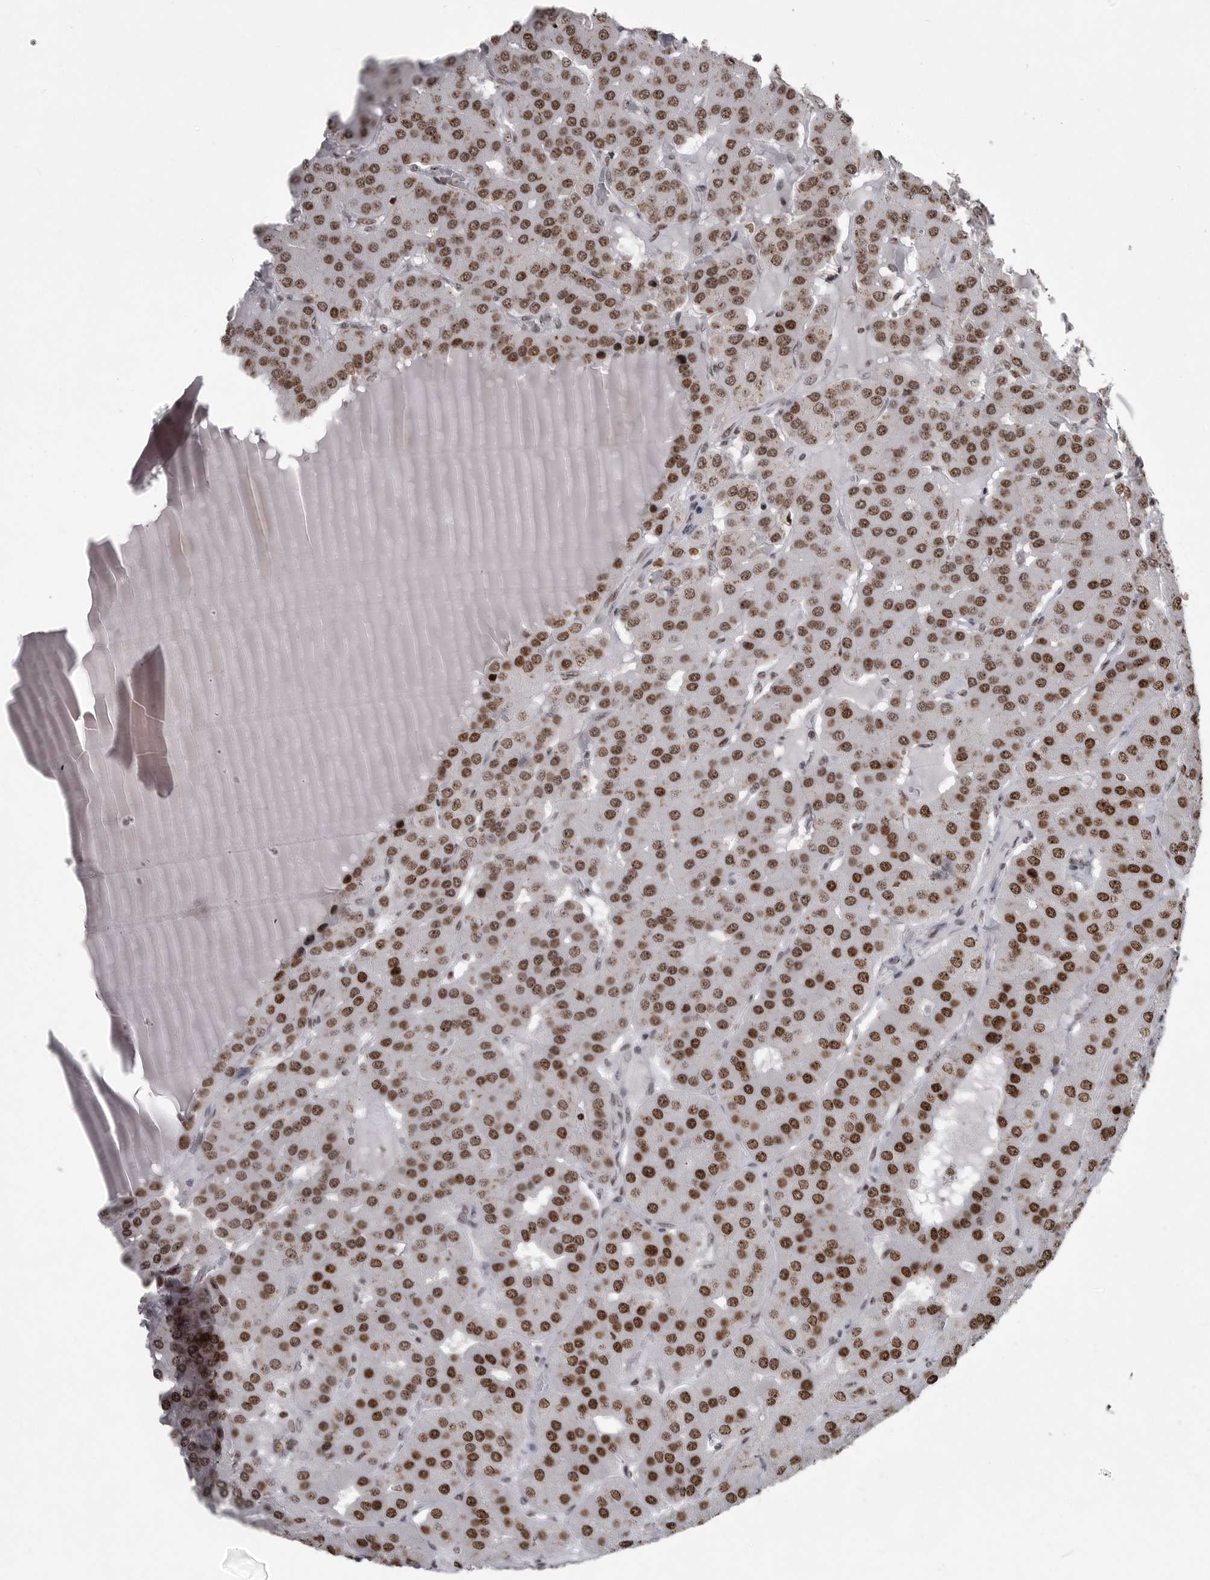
{"staining": {"intensity": "strong", "quantity": "25%-75%", "location": "nuclear"}, "tissue": "parathyroid gland", "cell_type": "Glandular cells", "image_type": "normal", "snomed": [{"axis": "morphology", "description": "Normal tissue, NOS"}, {"axis": "morphology", "description": "Adenoma, NOS"}, {"axis": "topography", "description": "Parathyroid gland"}], "caption": "DAB immunohistochemical staining of unremarkable human parathyroid gland exhibits strong nuclear protein positivity in approximately 25%-75% of glandular cells. (DAB (3,3'-diaminobenzidine) = brown stain, brightfield microscopy at high magnification).", "gene": "YAF2", "patient": {"sex": "female", "age": 86}}